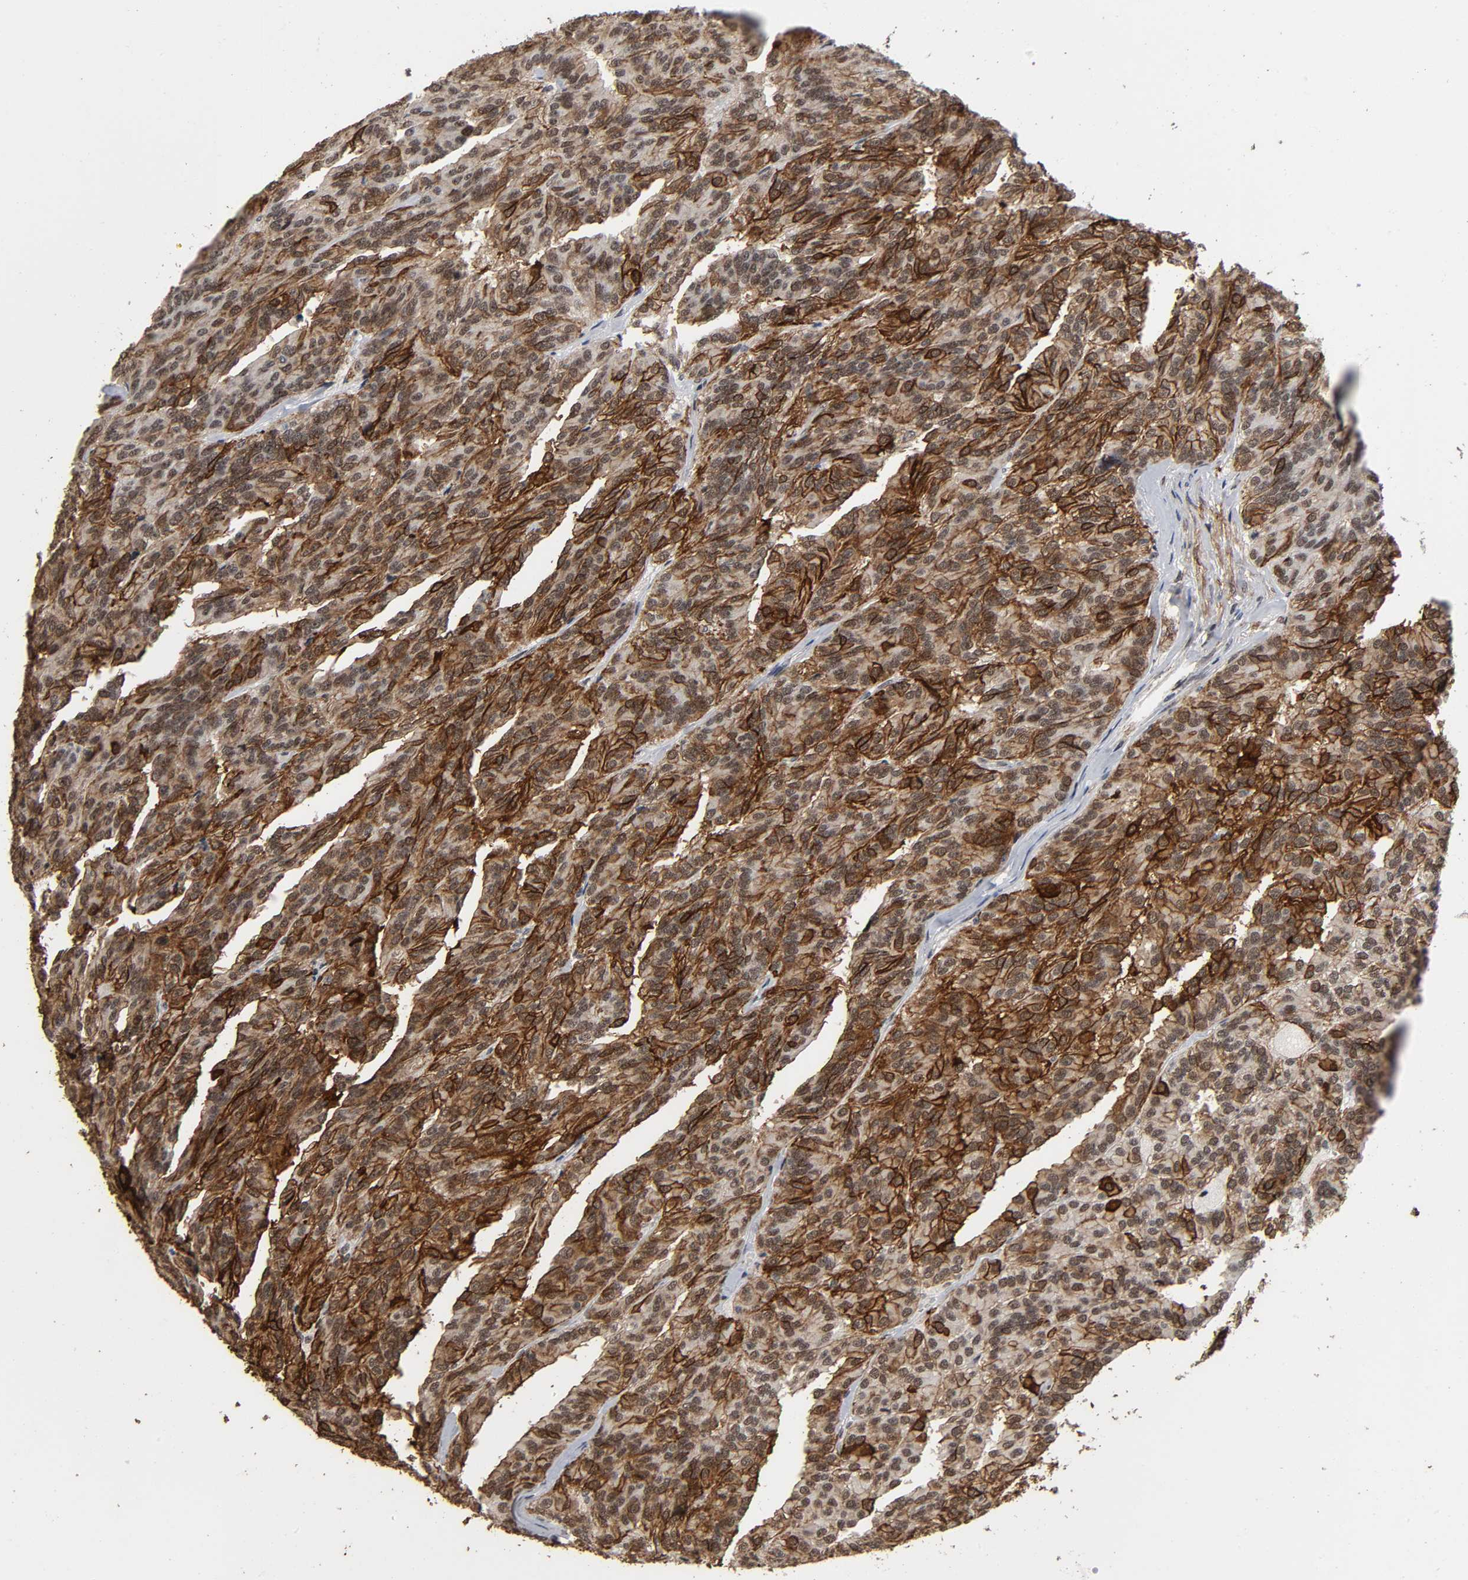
{"staining": {"intensity": "strong", "quantity": "25%-75%", "location": "cytoplasmic/membranous,nuclear"}, "tissue": "renal cancer", "cell_type": "Tumor cells", "image_type": "cancer", "snomed": [{"axis": "morphology", "description": "Adenocarcinoma, NOS"}, {"axis": "topography", "description": "Kidney"}], "caption": "Immunohistochemical staining of renal cancer displays high levels of strong cytoplasmic/membranous and nuclear staining in about 25%-75% of tumor cells.", "gene": "AHNAK2", "patient": {"sex": "male", "age": 46}}